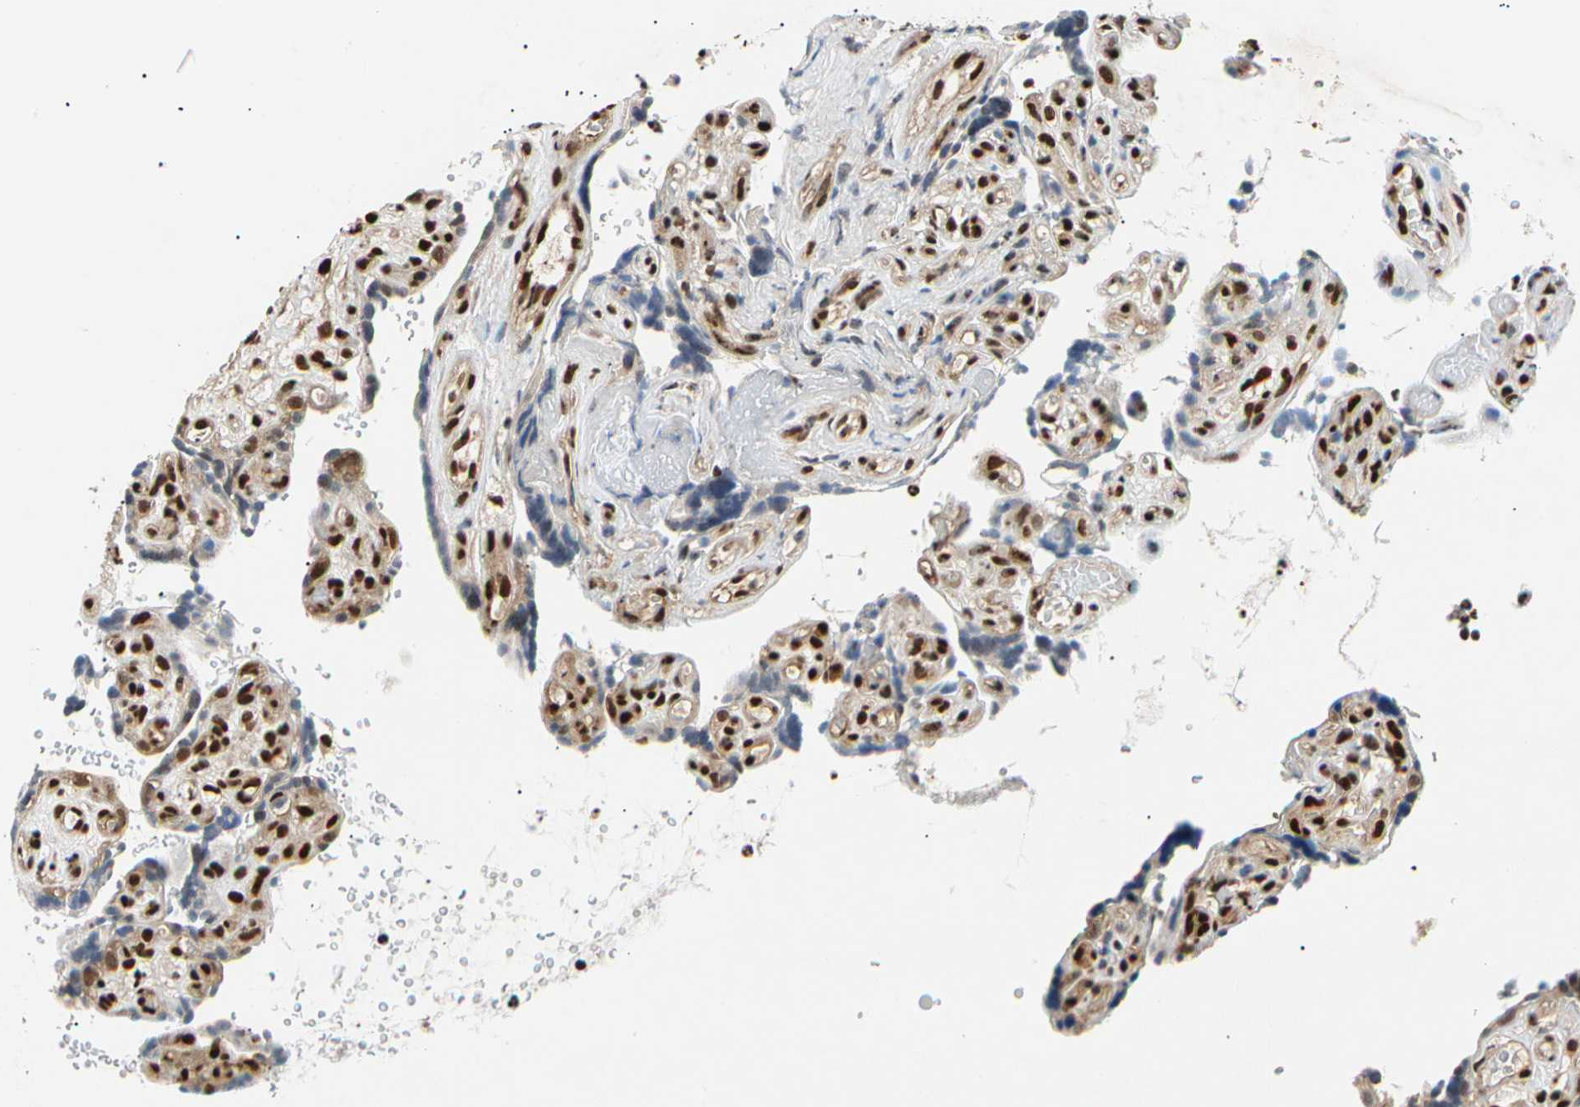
{"staining": {"intensity": "moderate", "quantity": ">75%", "location": "nuclear"}, "tissue": "placenta", "cell_type": "Decidual cells", "image_type": "normal", "snomed": [{"axis": "morphology", "description": "Normal tissue, NOS"}, {"axis": "topography", "description": "Placenta"}], "caption": "Approximately >75% of decidual cells in unremarkable placenta demonstrate moderate nuclear protein positivity as visualized by brown immunohistochemical staining.", "gene": "EIF1AX", "patient": {"sex": "female", "age": 30}}